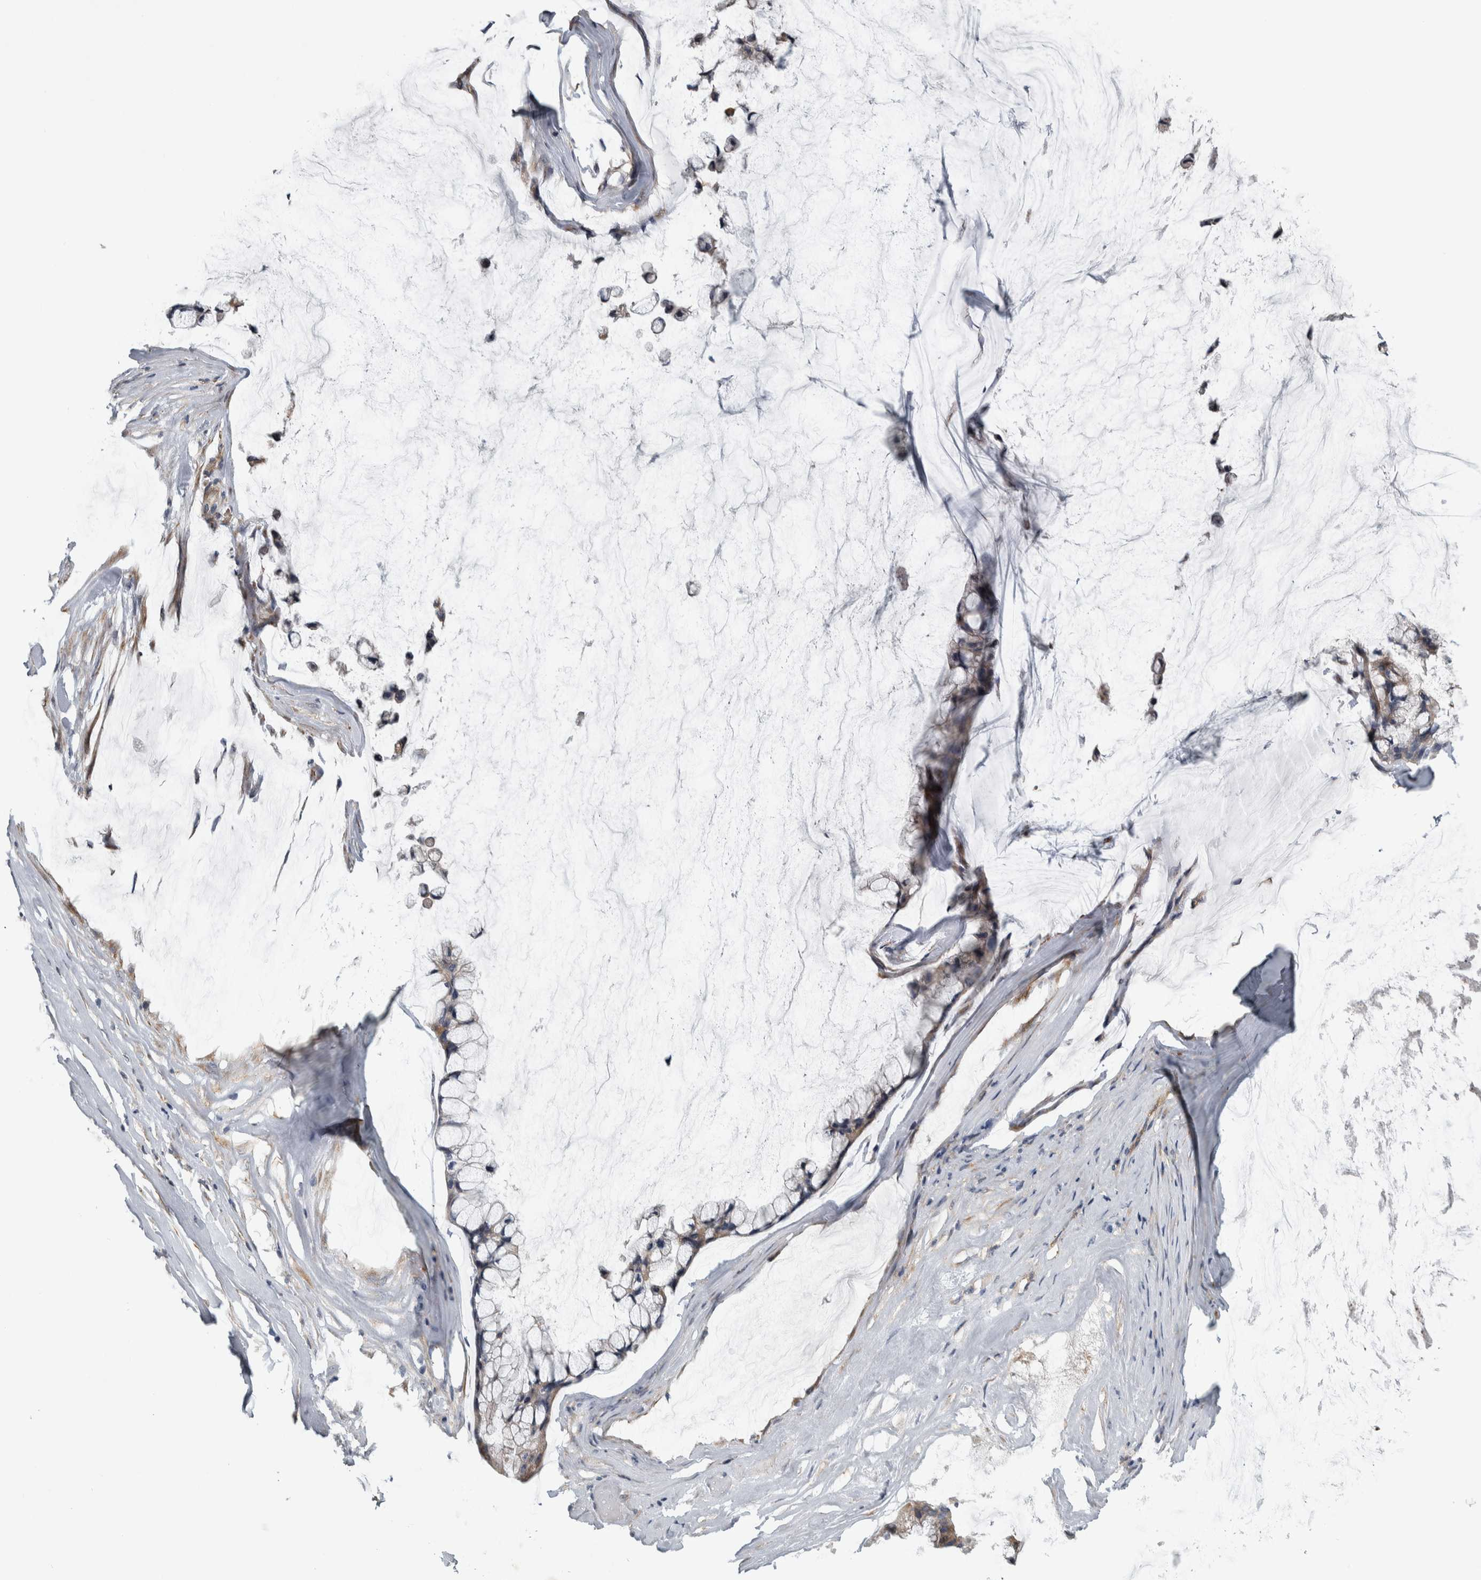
{"staining": {"intensity": "weak", "quantity": "<25%", "location": "cytoplasmic/membranous"}, "tissue": "ovarian cancer", "cell_type": "Tumor cells", "image_type": "cancer", "snomed": [{"axis": "morphology", "description": "Cystadenocarcinoma, mucinous, NOS"}, {"axis": "topography", "description": "Ovary"}], "caption": "This histopathology image is of ovarian cancer stained with immunohistochemistry (IHC) to label a protein in brown with the nuclei are counter-stained blue. There is no staining in tumor cells. Brightfield microscopy of immunohistochemistry (IHC) stained with DAB (3,3'-diaminobenzidine) (brown) and hematoxylin (blue), captured at high magnification.", "gene": "NT5C2", "patient": {"sex": "female", "age": 39}}